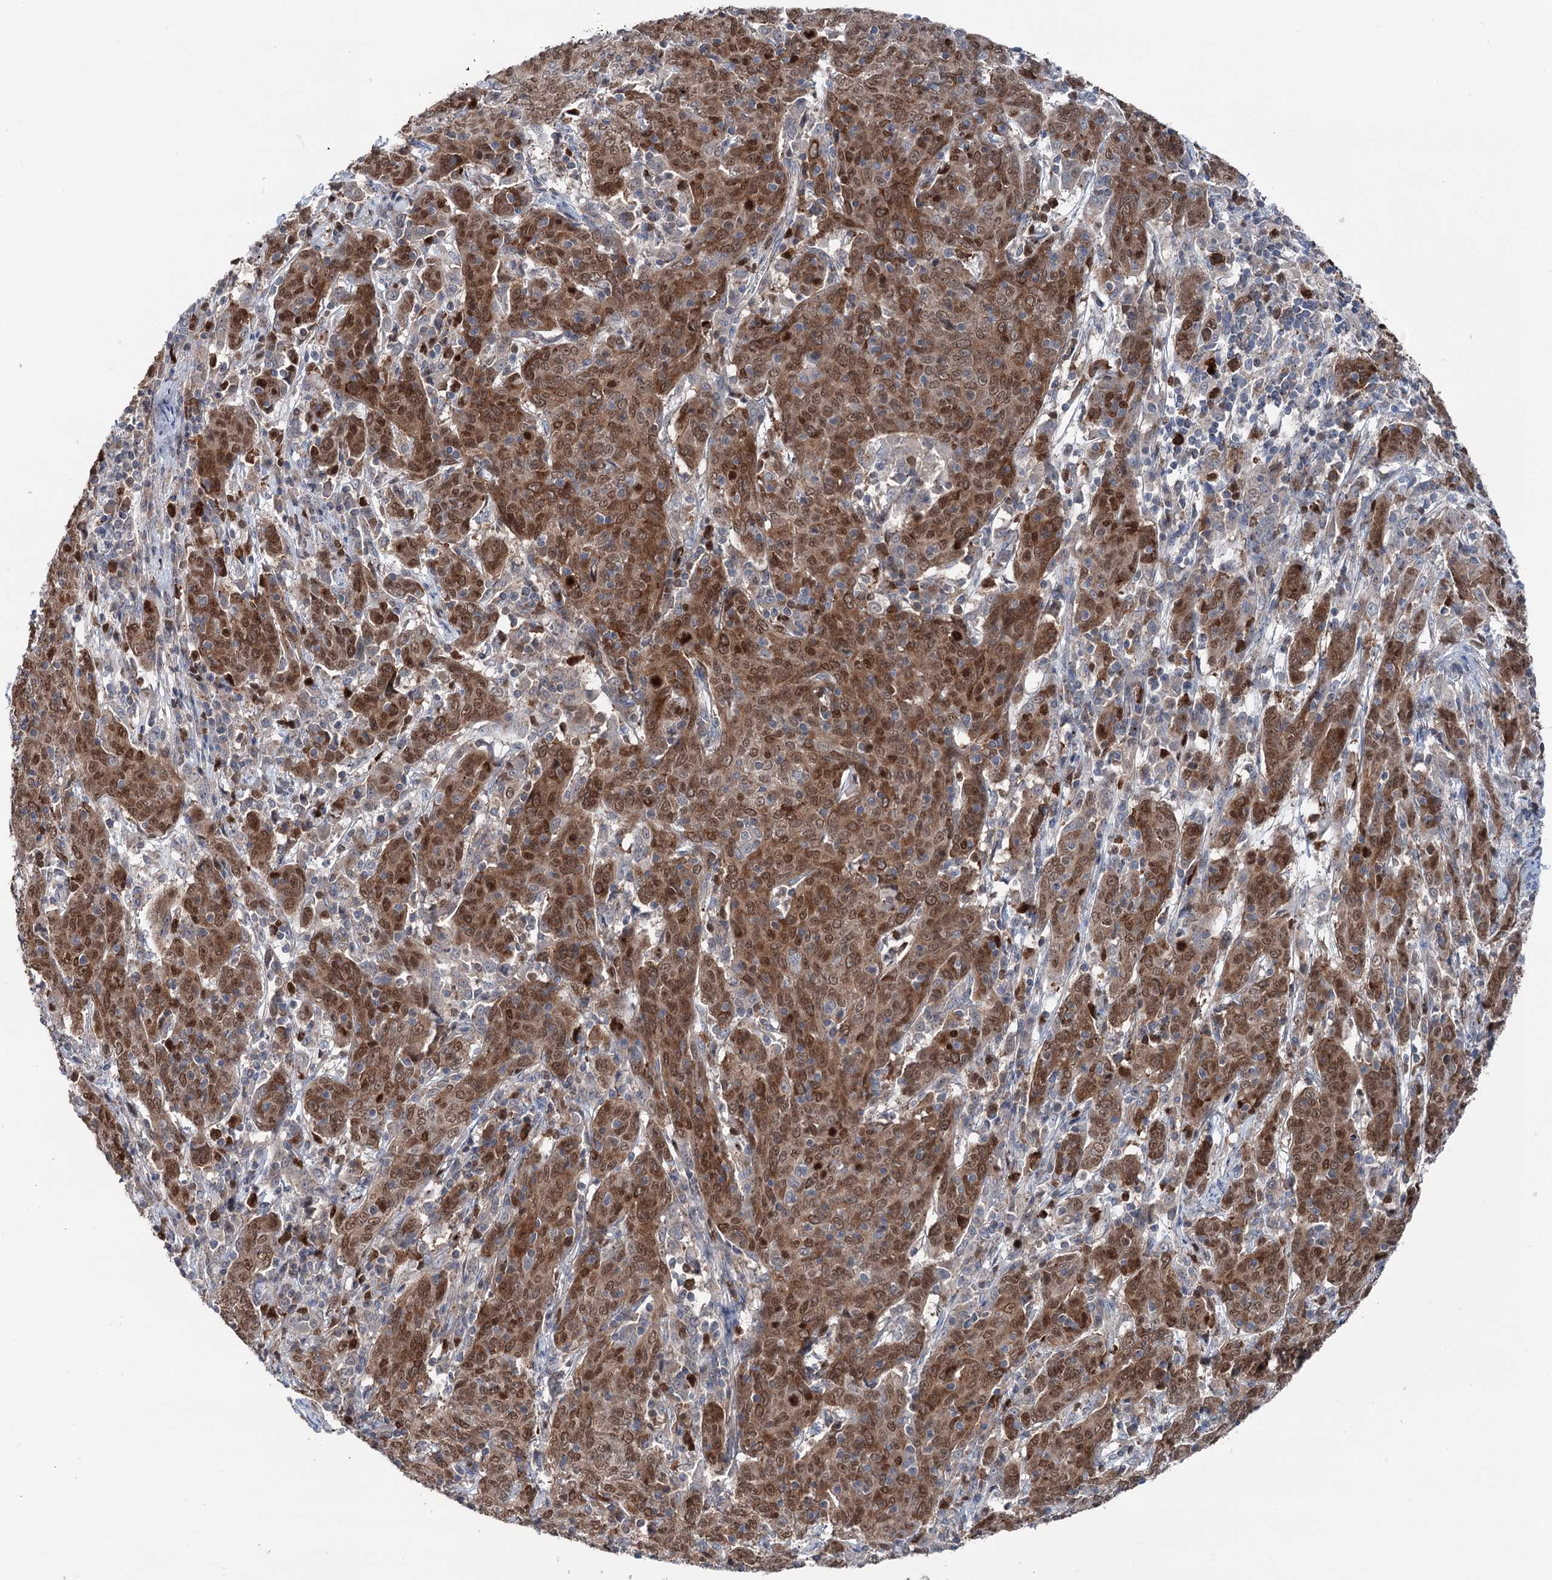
{"staining": {"intensity": "moderate", "quantity": ">75%", "location": "cytoplasmic/membranous,nuclear"}, "tissue": "cervical cancer", "cell_type": "Tumor cells", "image_type": "cancer", "snomed": [{"axis": "morphology", "description": "Squamous cell carcinoma, NOS"}, {"axis": "topography", "description": "Cervix"}], "caption": "Tumor cells reveal moderate cytoplasmic/membranous and nuclear expression in about >75% of cells in squamous cell carcinoma (cervical).", "gene": "NCAPD2", "patient": {"sex": "female", "age": 67}}